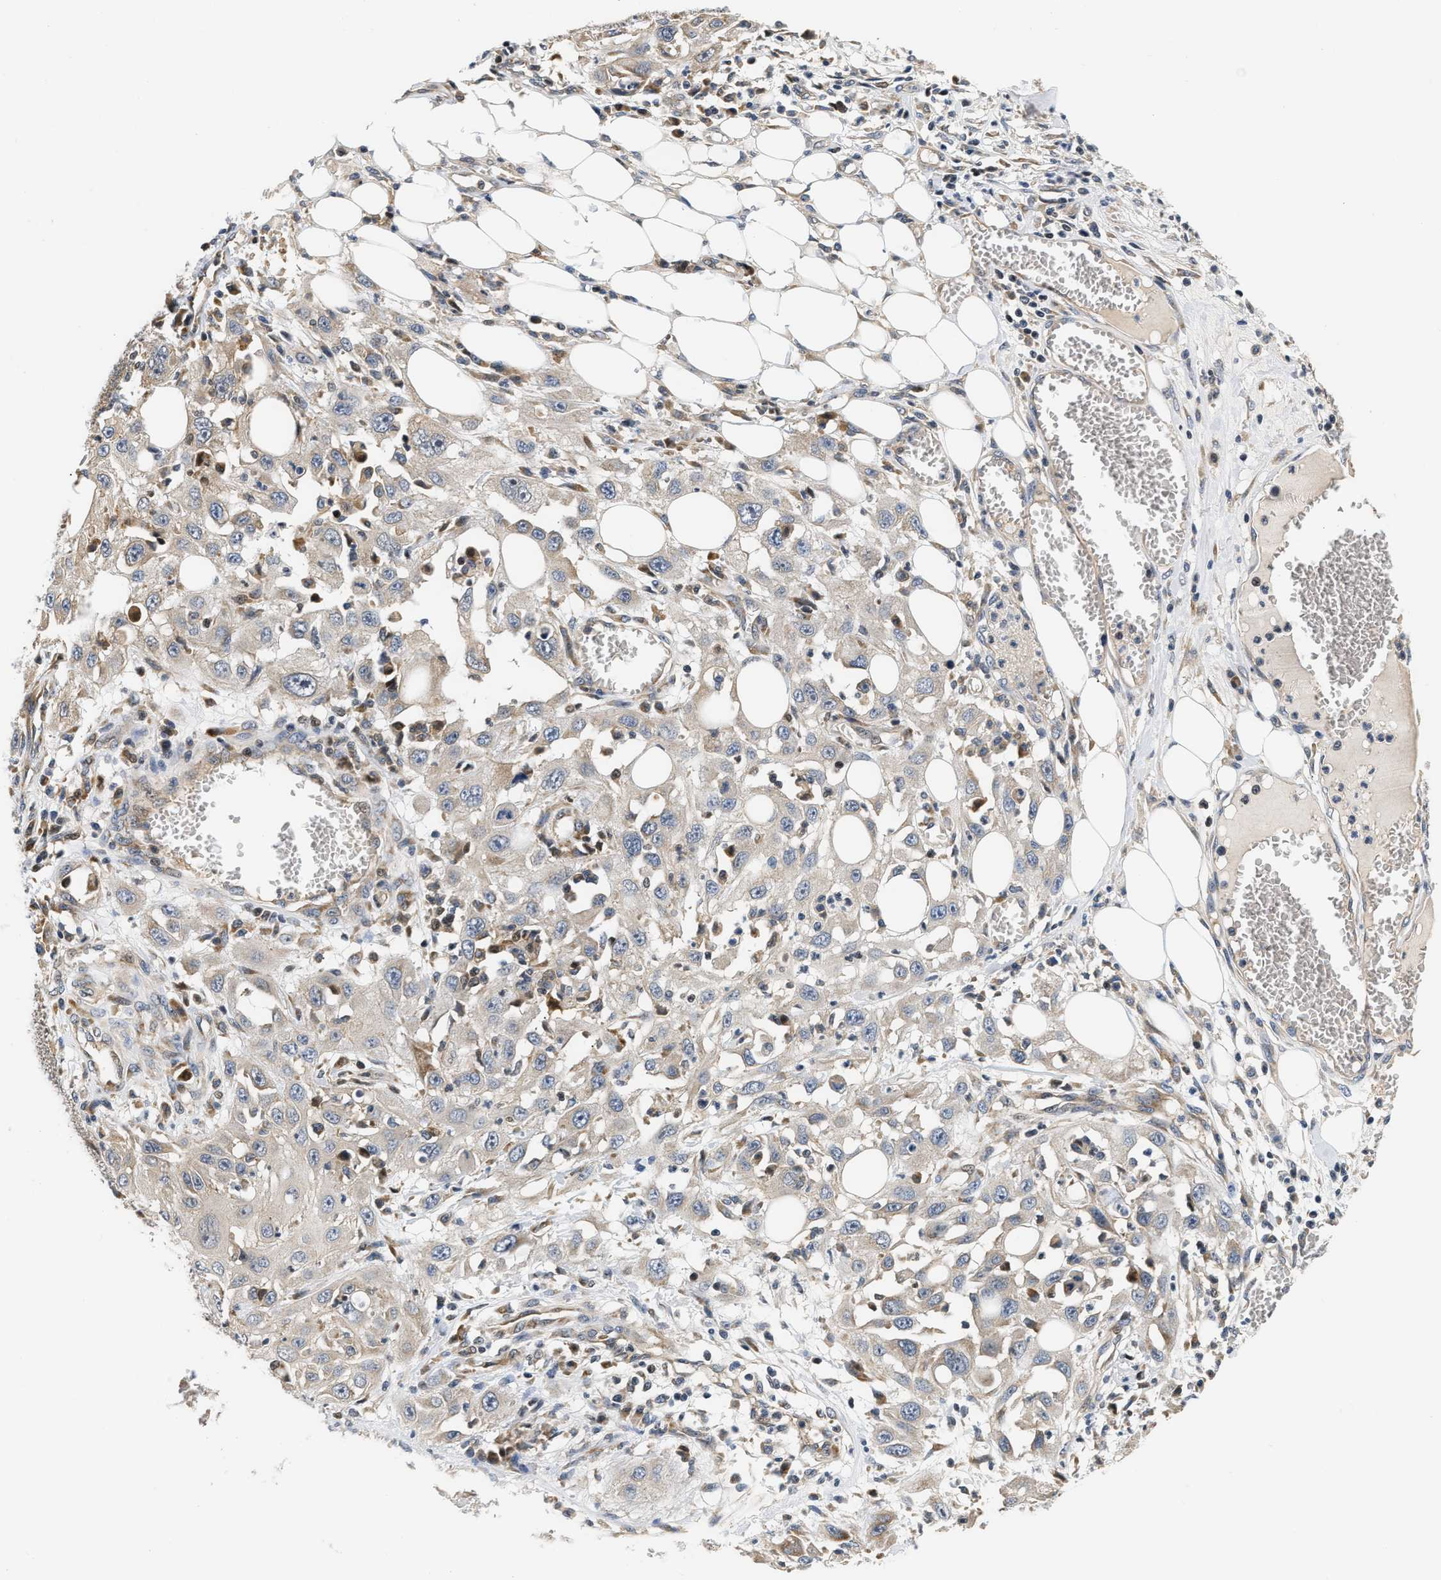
{"staining": {"intensity": "weak", "quantity": "<25%", "location": "cytoplasmic/membranous"}, "tissue": "skin cancer", "cell_type": "Tumor cells", "image_type": "cancer", "snomed": [{"axis": "morphology", "description": "Squamous cell carcinoma, NOS"}, {"axis": "topography", "description": "Skin"}], "caption": "The histopathology image reveals no significant staining in tumor cells of skin cancer.", "gene": "TNIP2", "patient": {"sex": "male", "age": 75}}